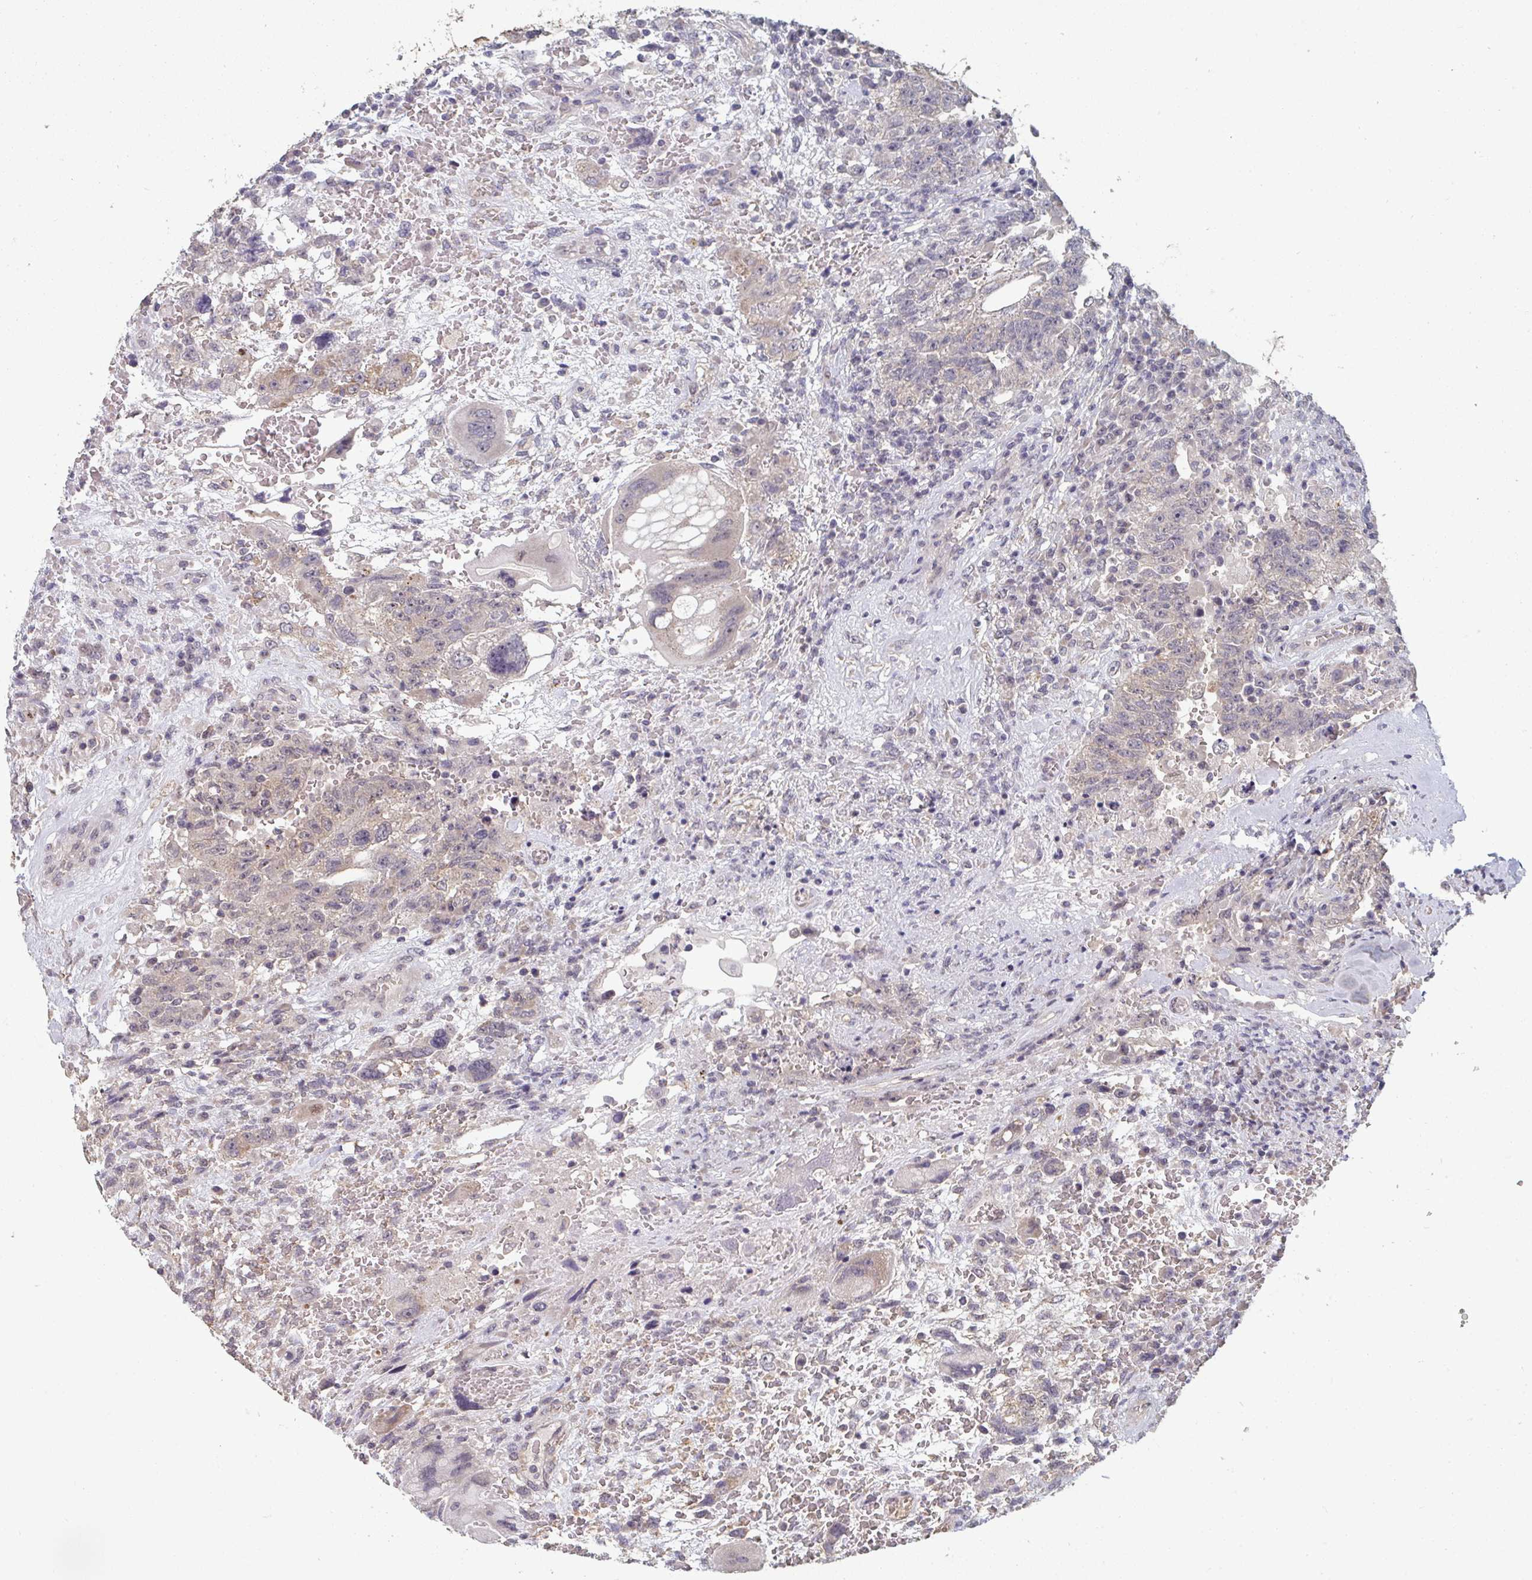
{"staining": {"intensity": "weak", "quantity": "<25%", "location": "cytoplasmic/membranous"}, "tissue": "testis cancer", "cell_type": "Tumor cells", "image_type": "cancer", "snomed": [{"axis": "morphology", "description": "Carcinoma, Embryonal, NOS"}, {"axis": "topography", "description": "Testis"}], "caption": "DAB (3,3'-diaminobenzidine) immunohistochemical staining of human embryonal carcinoma (testis) exhibits no significant expression in tumor cells.", "gene": "LIX1", "patient": {"sex": "male", "age": 26}}